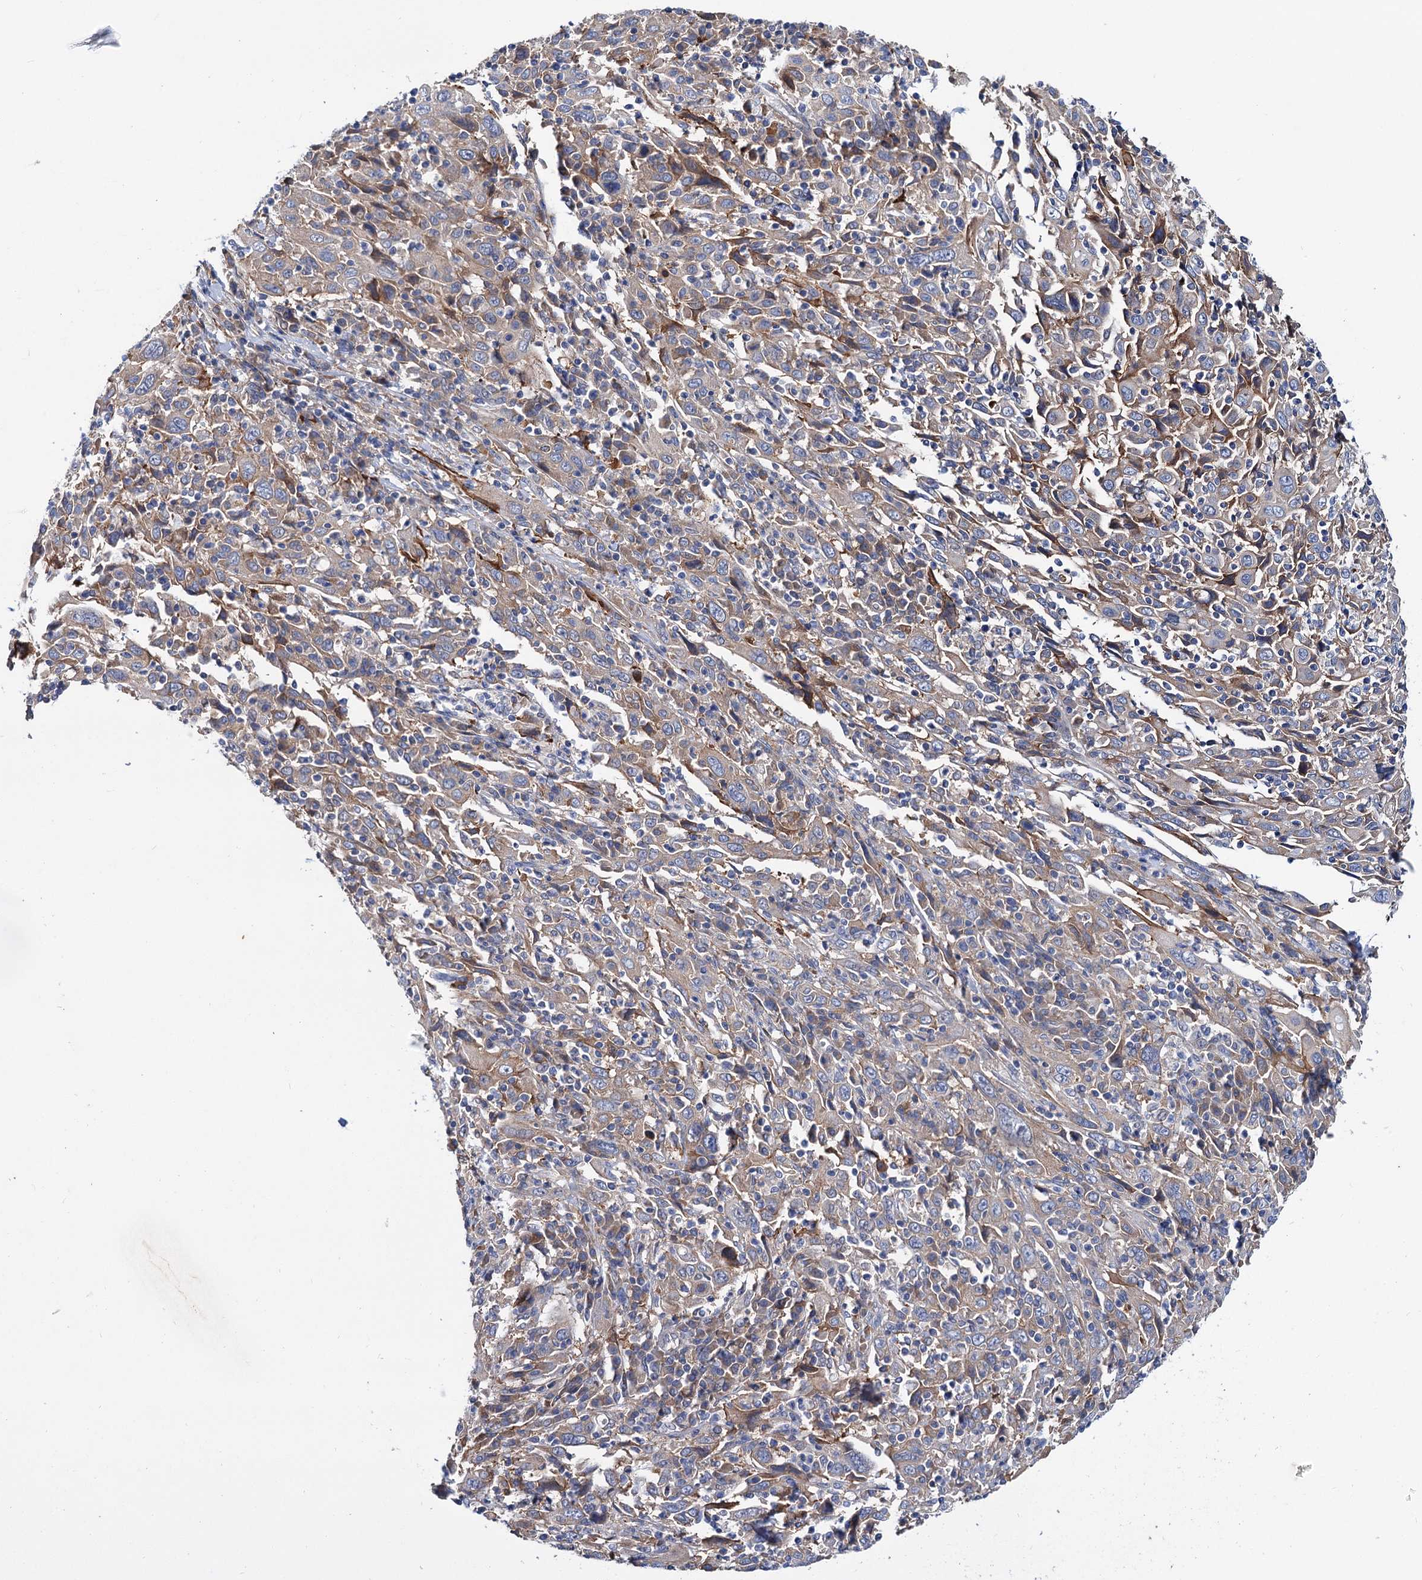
{"staining": {"intensity": "weak", "quantity": "<25%", "location": "cytoplasmic/membranous"}, "tissue": "cervical cancer", "cell_type": "Tumor cells", "image_type": "cancer", "snomed": [{"axis": "morphology", "description": "Squamous cell carcinoma, NOS"}, {"axis": "topography", "description": "Cervix"}], "caption": "Immunohistochemical staining of human cervical cancer reveals no significant staining in tumor cells.", "gene": "TRIM55", "patient": {"sex": "female", "age": 46}}